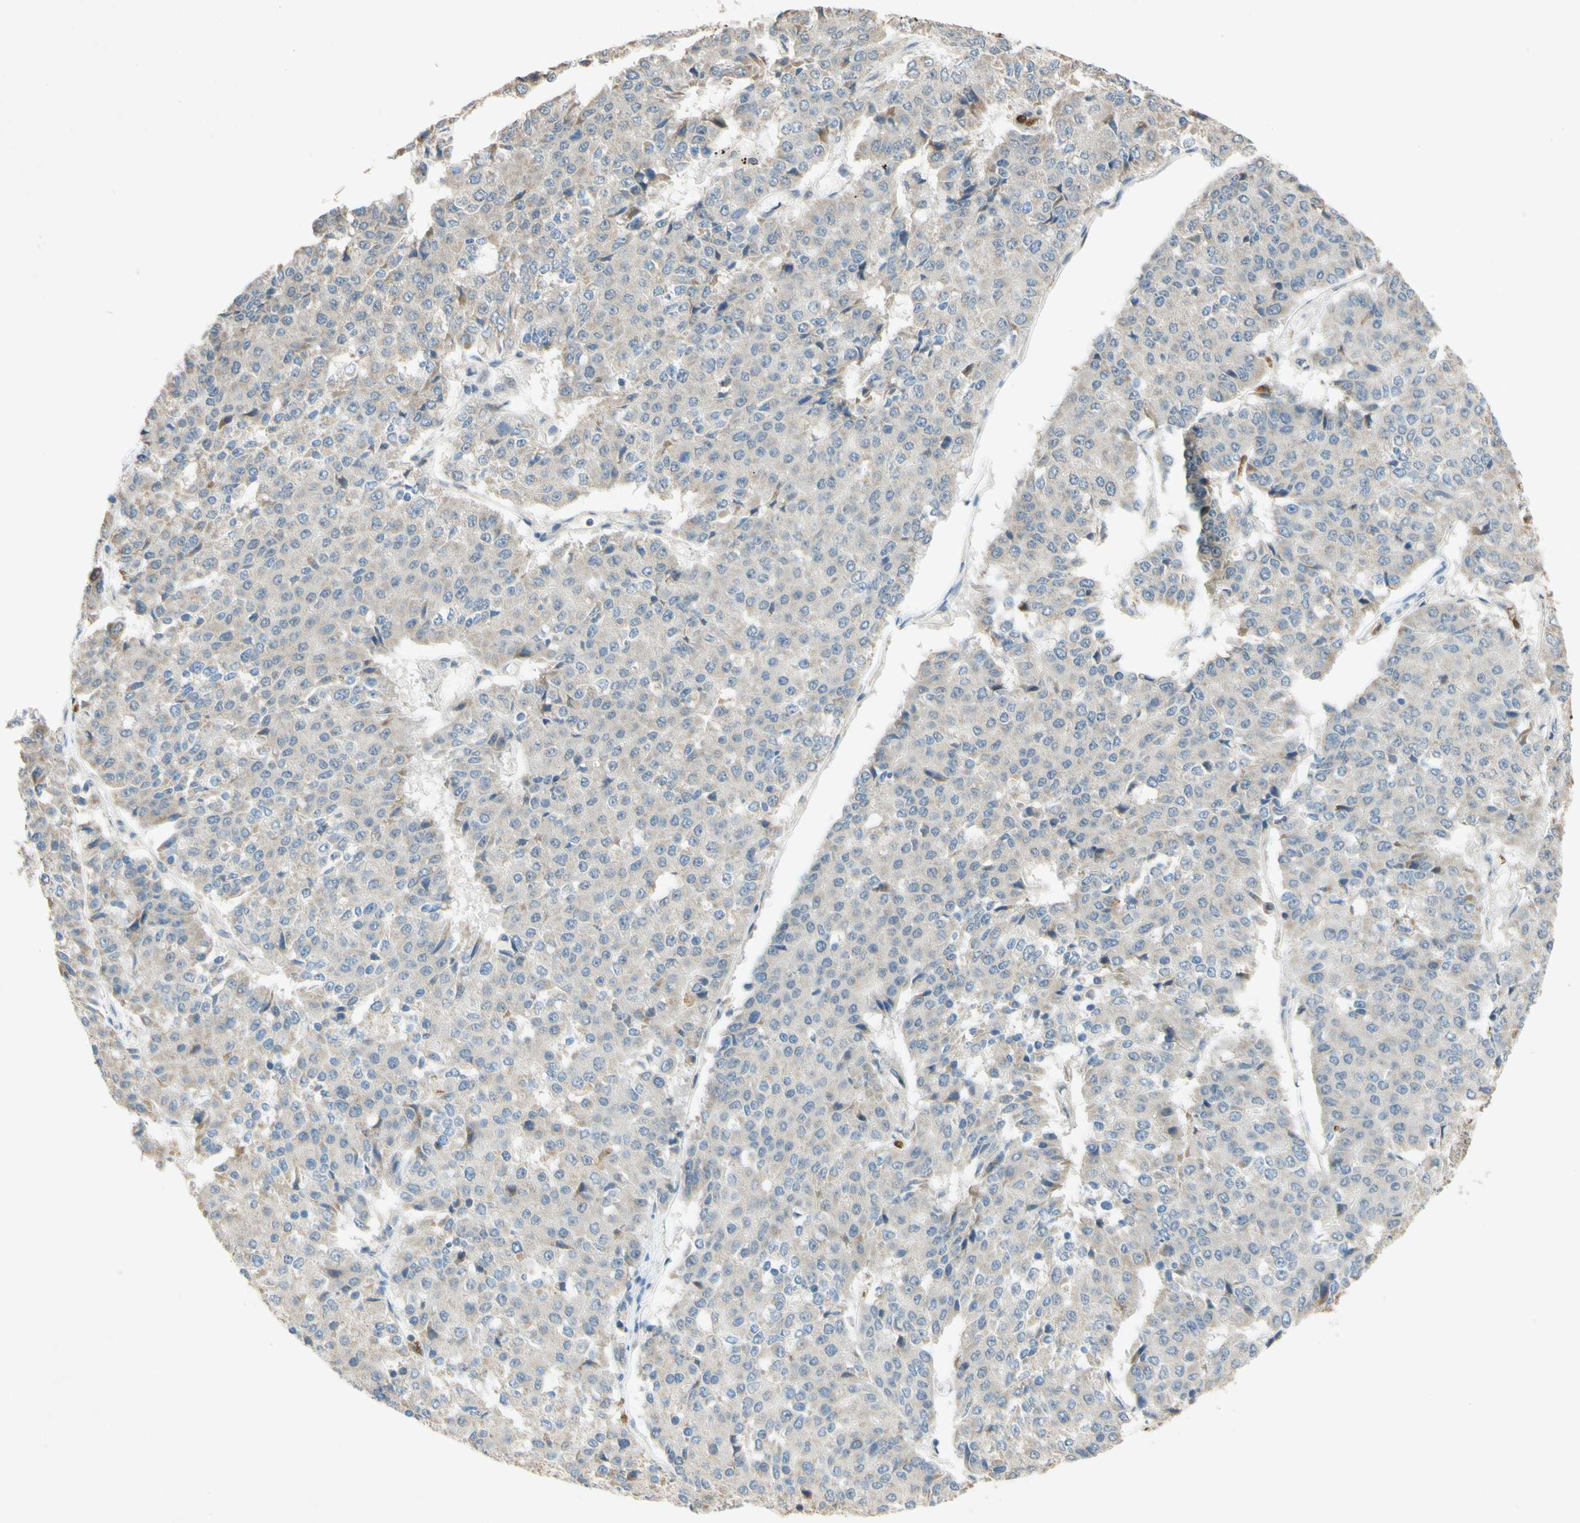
{"staining": {"intensity": "weak", "quantity": "25%-75%", "location": "cytoplasmic/membranous"}, "tissue": "pancreatic cancer", "cell_type": "Tumor cells", "image_type": "cancer", "snomed": [{"axis": "morphology", "description": "Adenocarcinoma, NOS"}, {"axis": "topography", "description": "Pancreas"}], "caption": "Weak cytoplasmic/membranous positivity is identified in approximately 25%-75% of tumor cells in pancreatic adenocarcinoma.", "gene": "GATA1", "patient": {"sex": "male", "age": 50}}